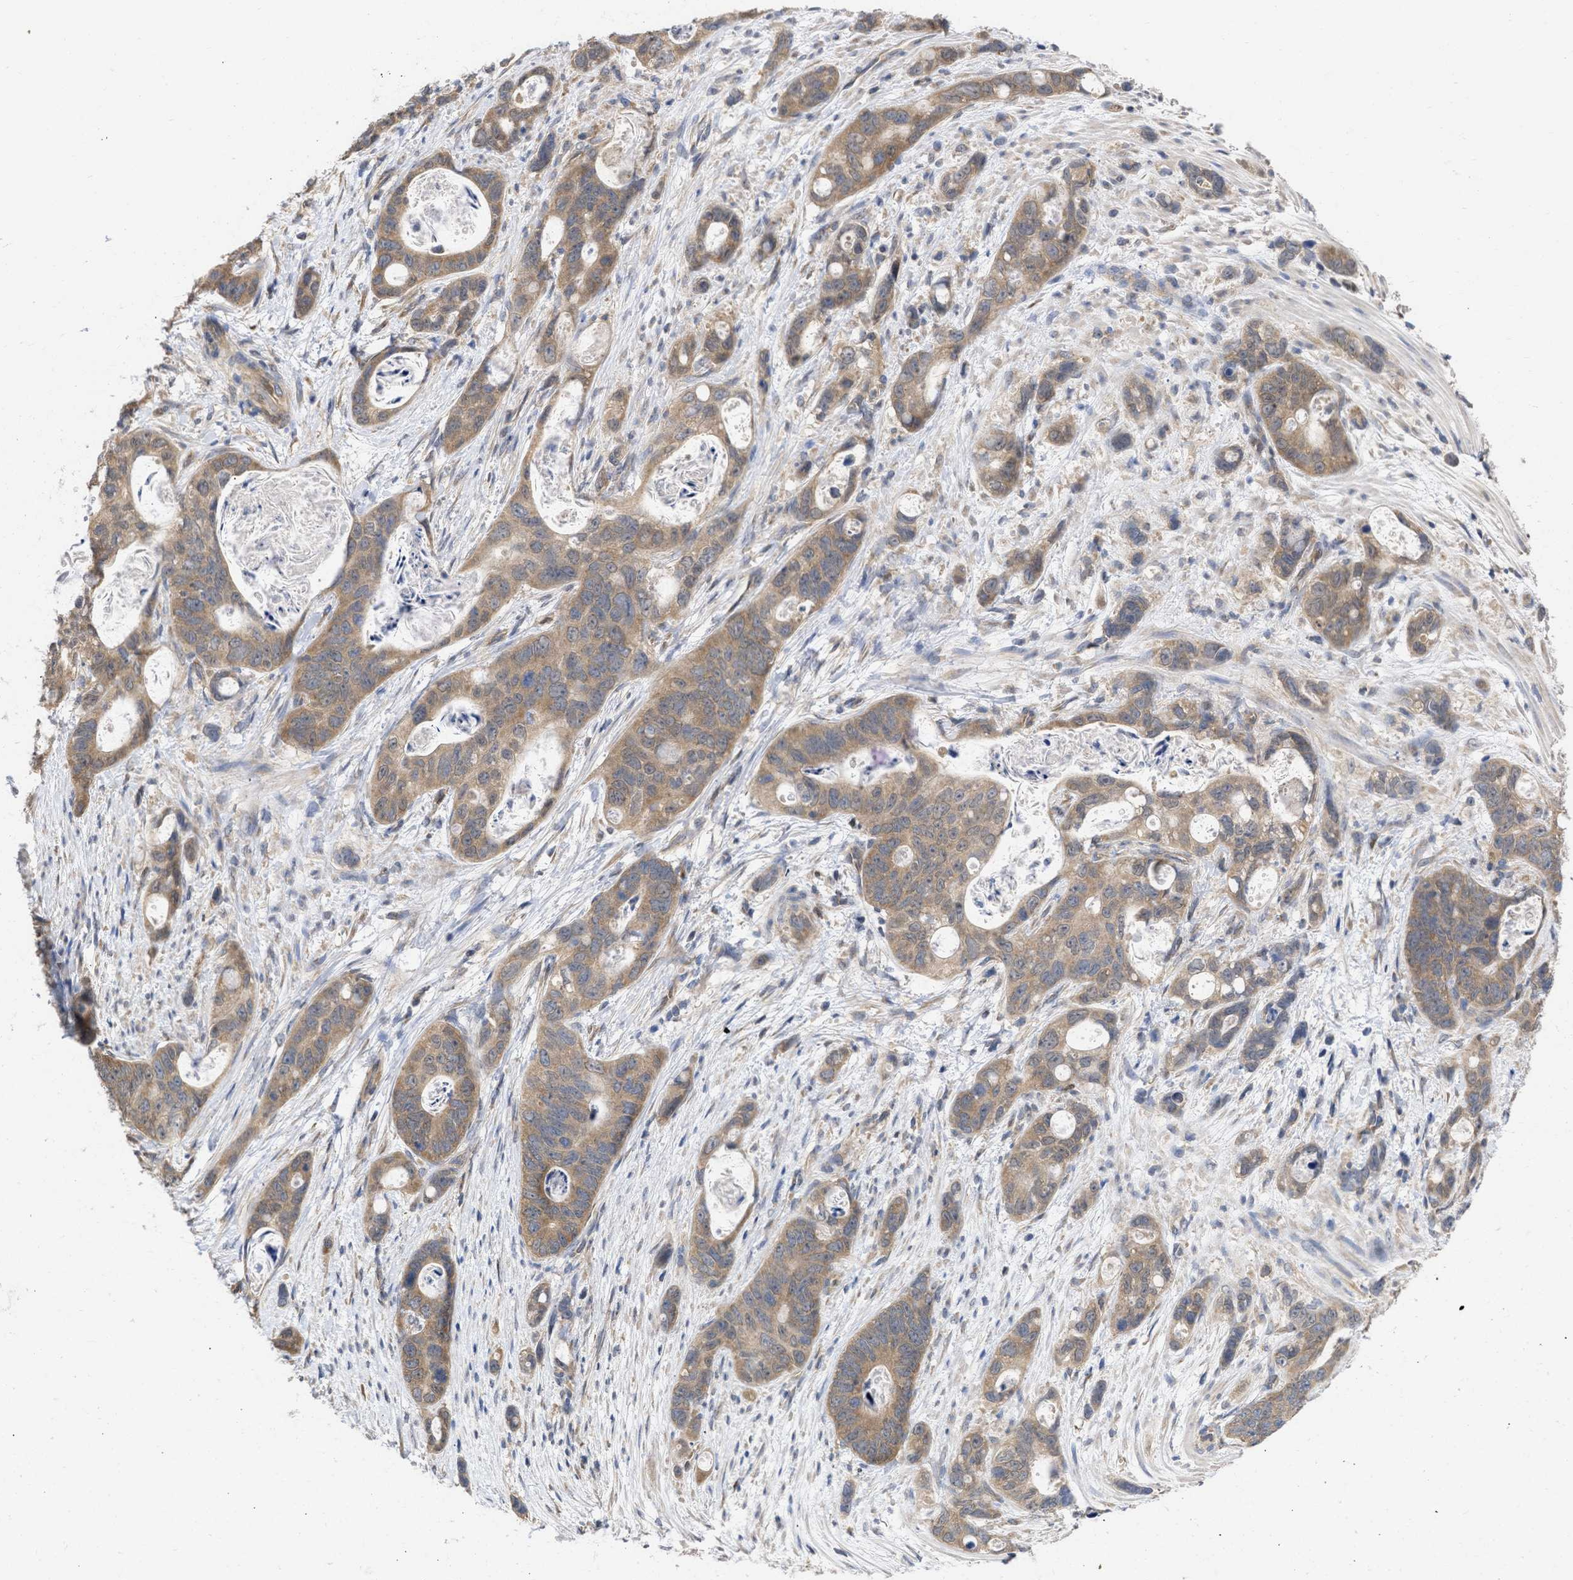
{"staining": {"intensity": "moderate", "quantity": ">75%", "location": "cytoplasmic/membranous"}, "tissue": "stomach cancer", "cell_type": "Tumor cells", "image_type": "cancer", "snomed": [{"axis": "morphology", "description": "Normal tissue, NOS"}, {"axis": "morphology", "description": "Adenocarcinoma, NOS"}, {"axis": "topography", "description": "Stomach"}], "caption": "The immunohistochemical stain highlights moderate cytoplasmic/membranous positivity in tumor cells of adenocarcinoma (stomach) tissue. Ihc stains the protein in brown and the nuclei are stained blue.", "gene": "MAP2K3", "patient": {"sex": "female", "age": 89}}